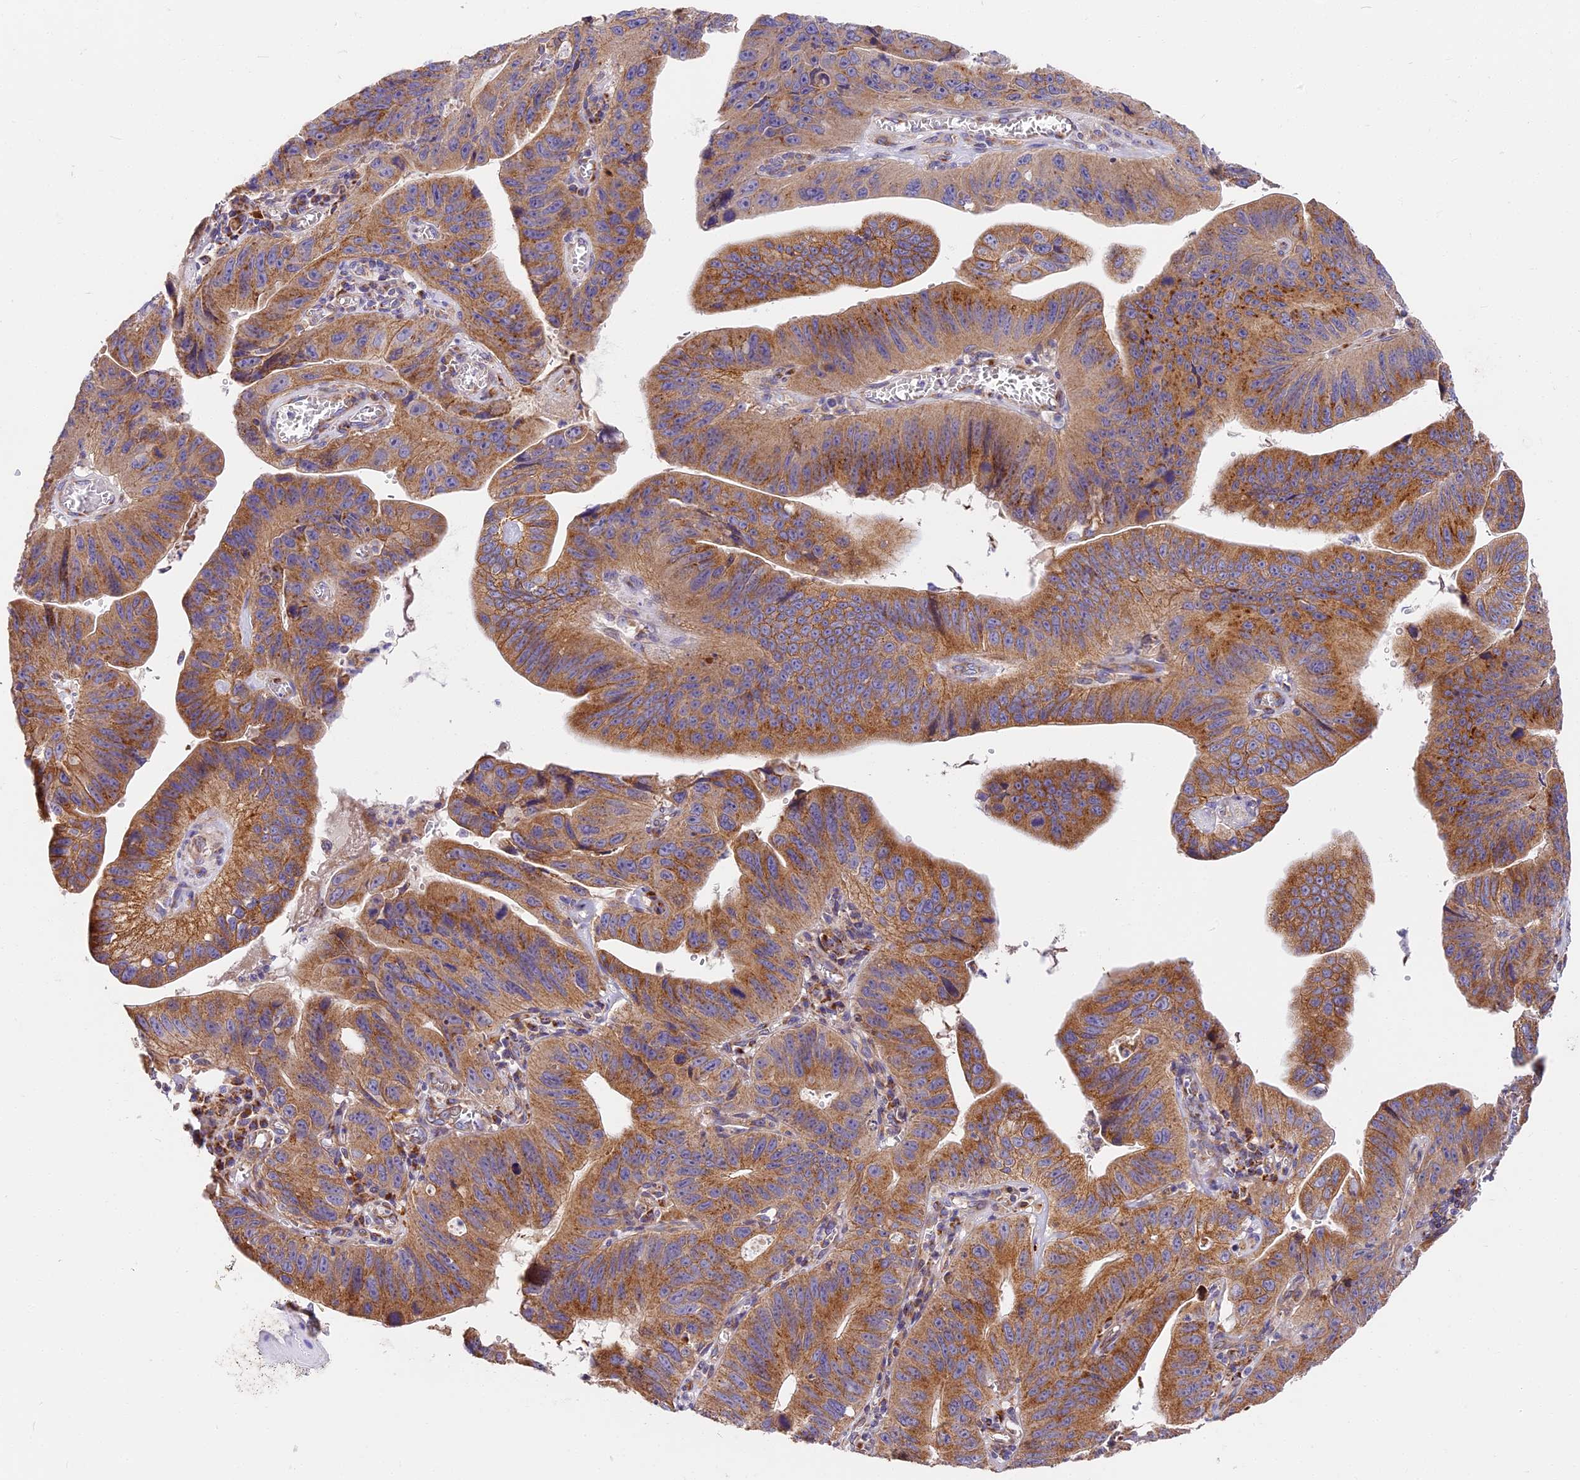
{"staining": {"intensity": "moderate", "quantity": ">75%", "location": "cytoplasmic/membranous"}, "tissue": "stomach cancer", "cell_type": "Tumor cells", "image_type": "cancer", "snomed": [{"axis": "morphology", "description": "Adenocarcinoma, NOS"}, {"axis": "topography", "description": "Stomach"}], "caption": "Tumor cells show medium levels of moderate cytoplasmic/membranous staining in approximately >75% of cells in human stomach adenocarcinoma. The staining was performed using DAB to visualize the protein expression in brown, while the nuclei were stained in blue with hematoxylin (Magnification: 20x).", "gene": "MRAS", "patient": {"sex": "male", "age": 59}}